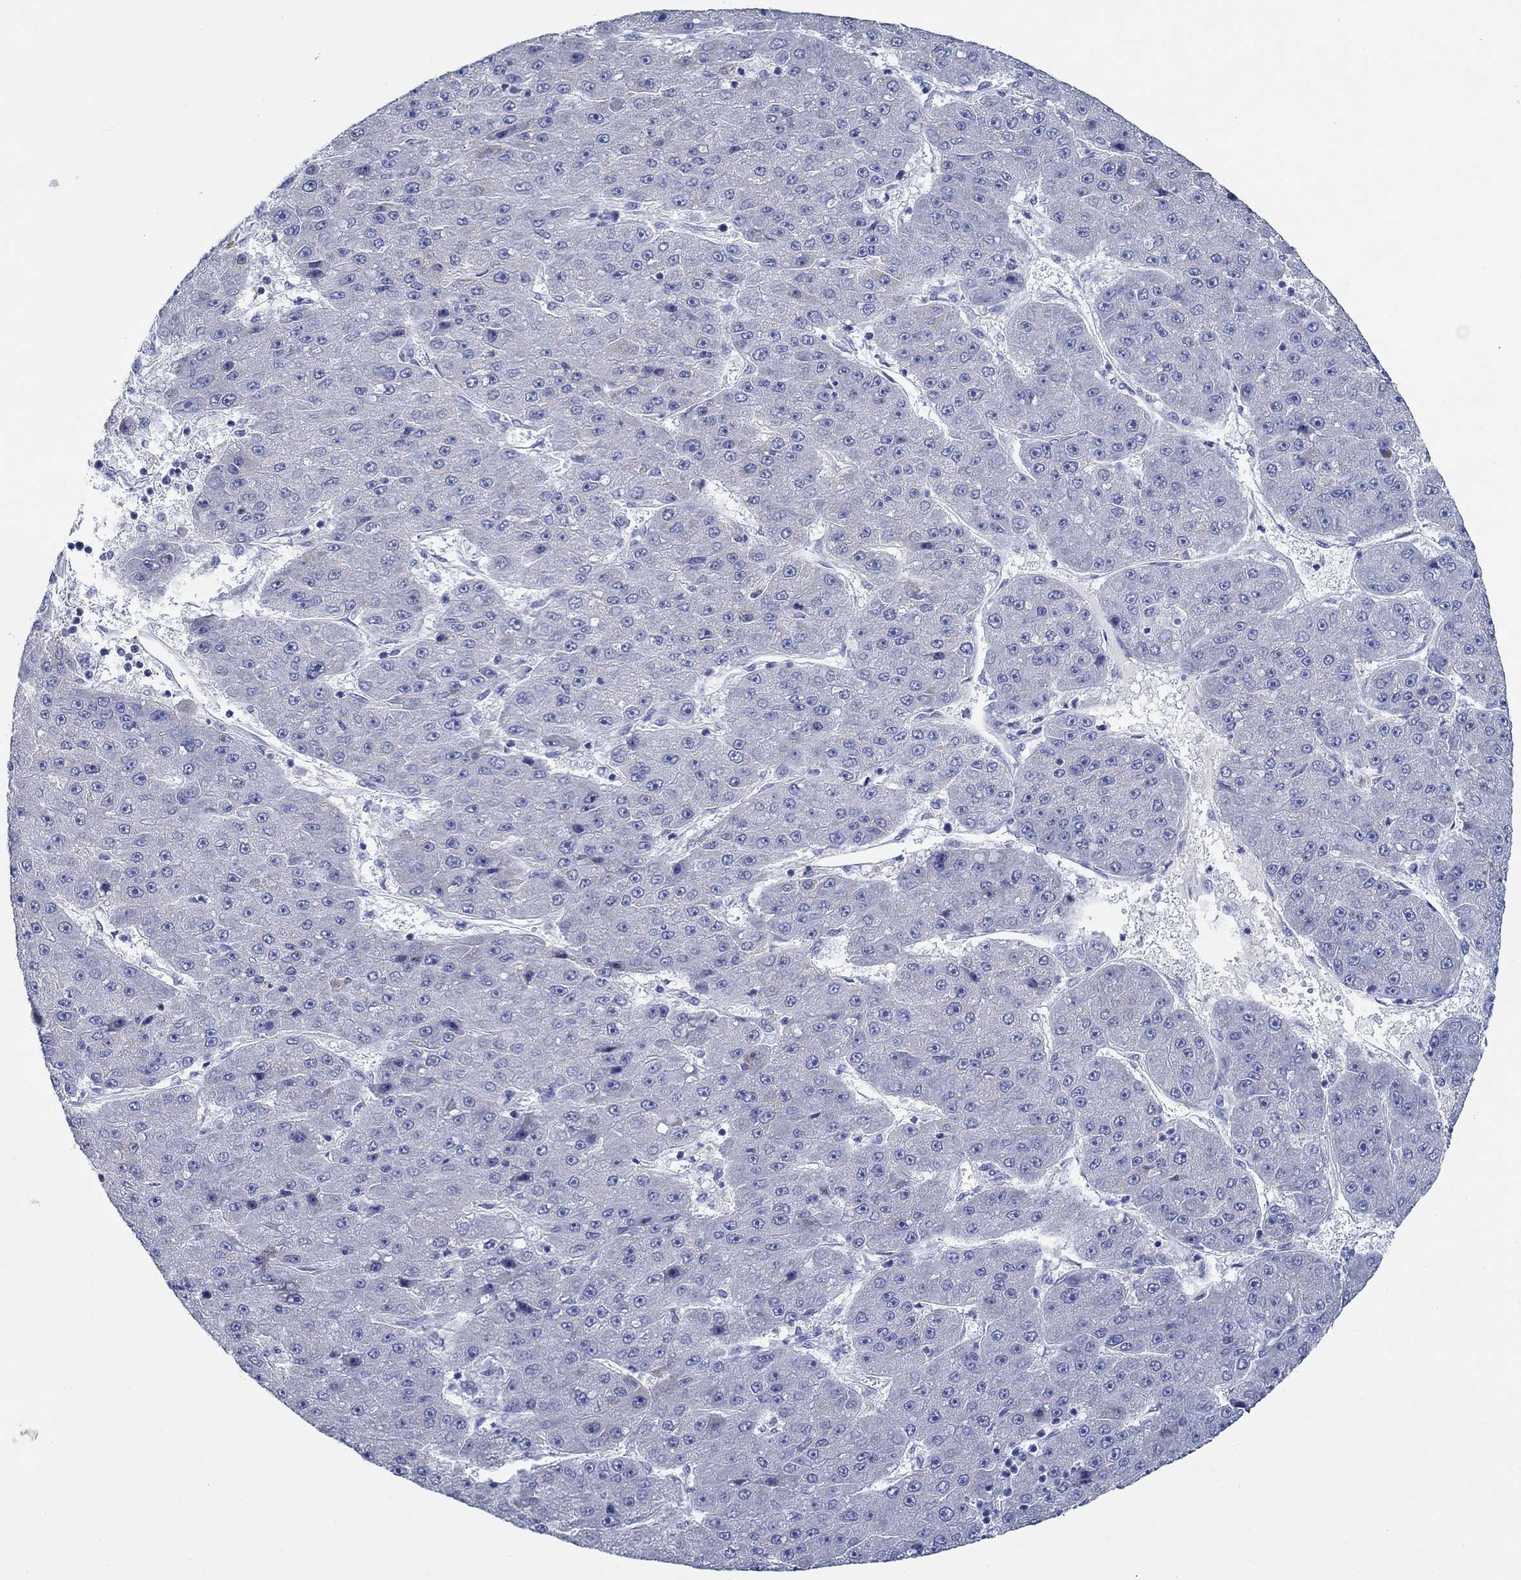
{"staining": {"intensity": "negative", "quantity": "none", "location": "none"}, "tissue": "liver cancer", "cell_type": "Tumor cells", "image_type": "cancer", "snomed": [{"axis": "morphology", "description": "Carcinoma, Hepatocellular, NOS"}, {"axis": "topography", "description": "Liver"}], "caption": "Hepatocellular carcinoma (liver) stained for a protein using IHC shows no positivity tumor cells.", "gene": "TRIM16", "patient": {"sex": "male", "age": 67}}